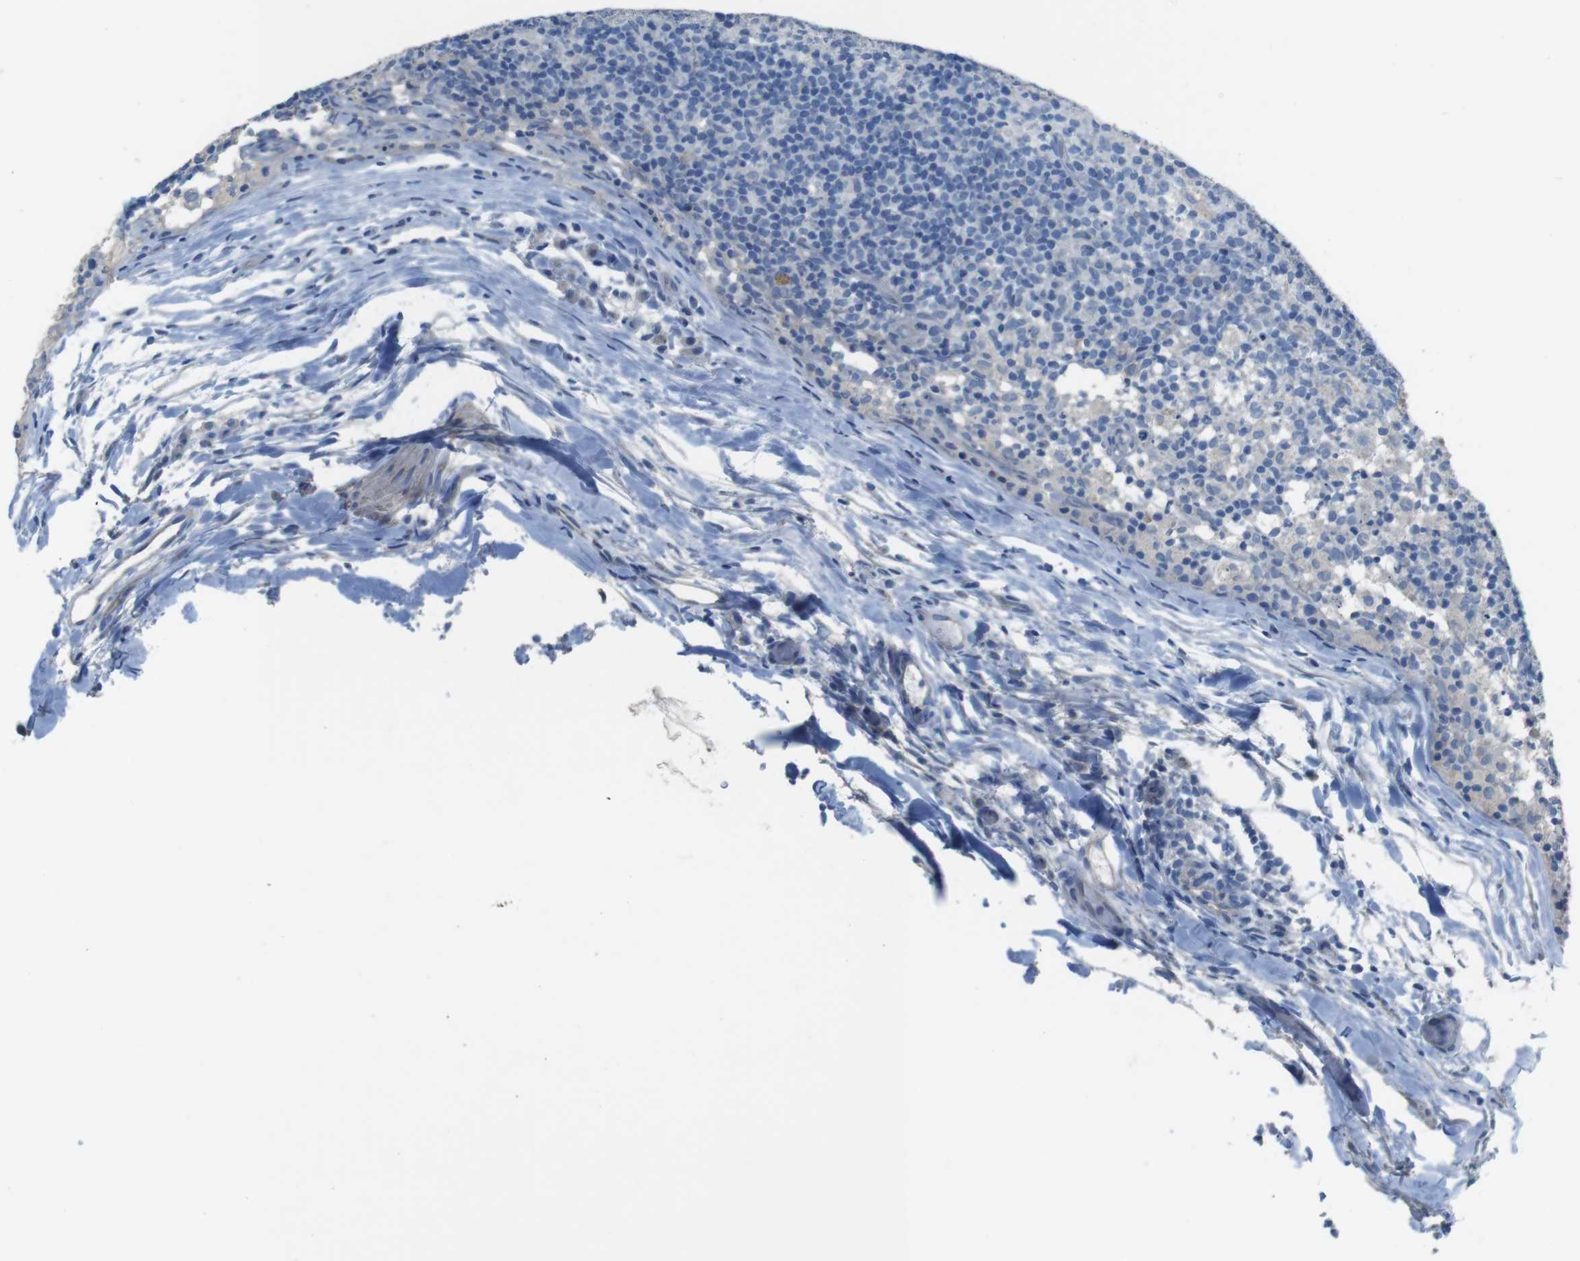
{"staining": {"intensity": "negative", "quantity": "none", "location": "none"}, "tissue": "lymph node", "cell_type": "Germinal center cells", "image_type": "normal", "snomed": [{"axis": "morphology", "description": "Normal tissue, NOS"}, {"axis": "morphology", "description": "Inflammation, NOS"}, {"axis": "topography", "description": "Lymph node"}], "caption": "High power microscopy micrograph of an immunohistochemistry (IHC) photomicrograph of benign lymph node, revealing no significant staining in germinal center cells. Nuclei are stained in blue.", "gene": "CYP2C19", "patient": {"sex": "male", "age": 55}}